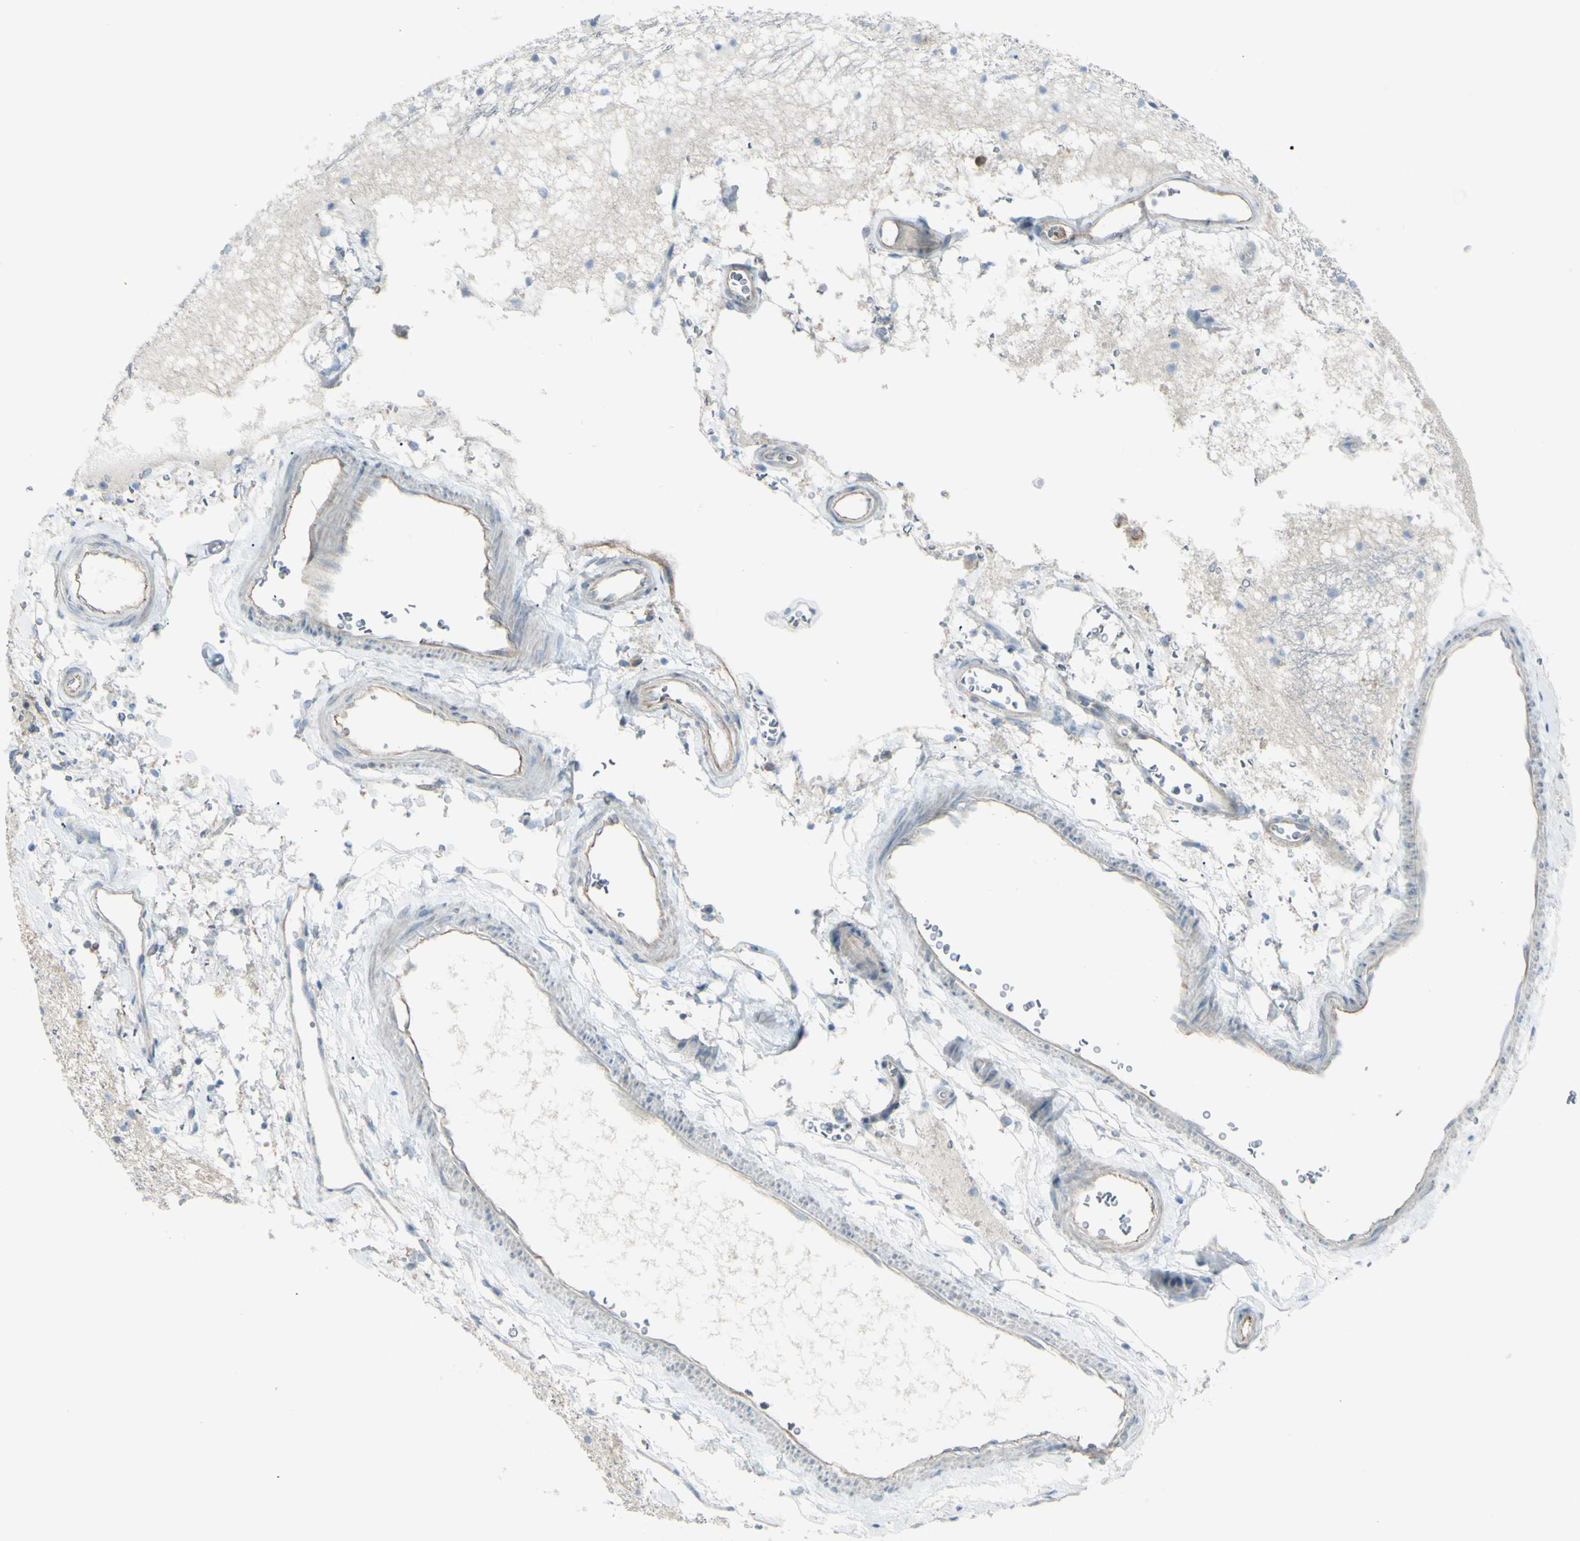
{"staining": {"intensity": "negative", "quantity": "none", "location": "none"}, "tissue": "hippocampus", "cell_type": "Glial cells", "image_type": "normal", "snomed": [{"axis": "morphology", "description": "Normal tissue, NOS"}, {"axis": "topography", "description": "Hippocampus"}], "caption": "The IHC histopathology image has no significant expression in glial cells of hippocampus.", "gene": "LMTK2", "patient": {"sex": "male", "age": 45}}